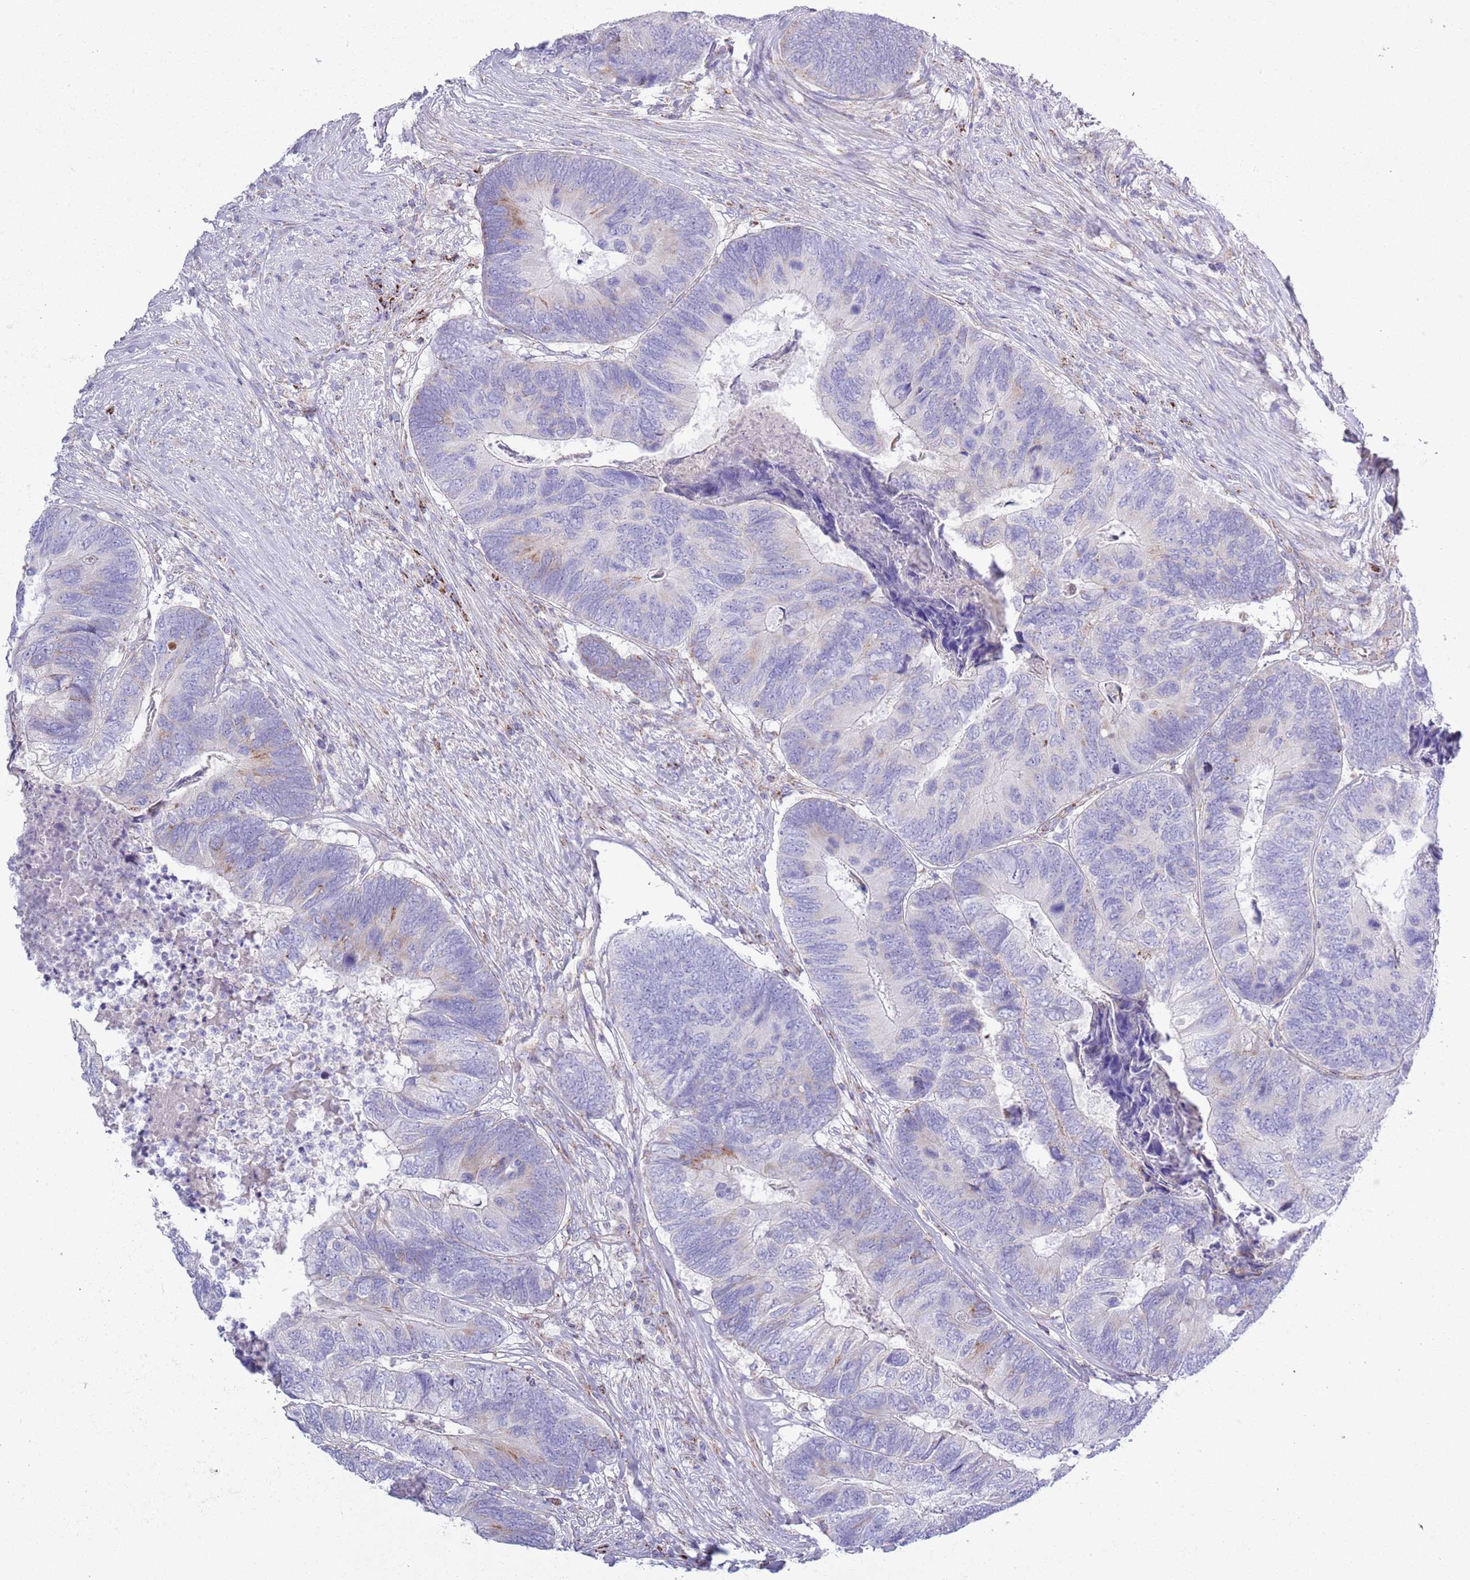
{"staining": {"intensity": "weak", "quantity": "<25%", "location": "cytoplasmic/membranous"}, "tissue": "colorectal cancer", "cell_type": "Tumor cells", "image_type": "cancer", "snomed": [{"axis": "morphology", "description": "Adenocarcinoma, NOS"}, {"axis": "topography", "description": "Colon"}], "caption": "Human colorectal adenocarcinoma stained for a protein using IHC demonstrates no staining in tumor cells.", "gene": "ATP6V1B1", "patient": {"sex": "female", "age": 67}}